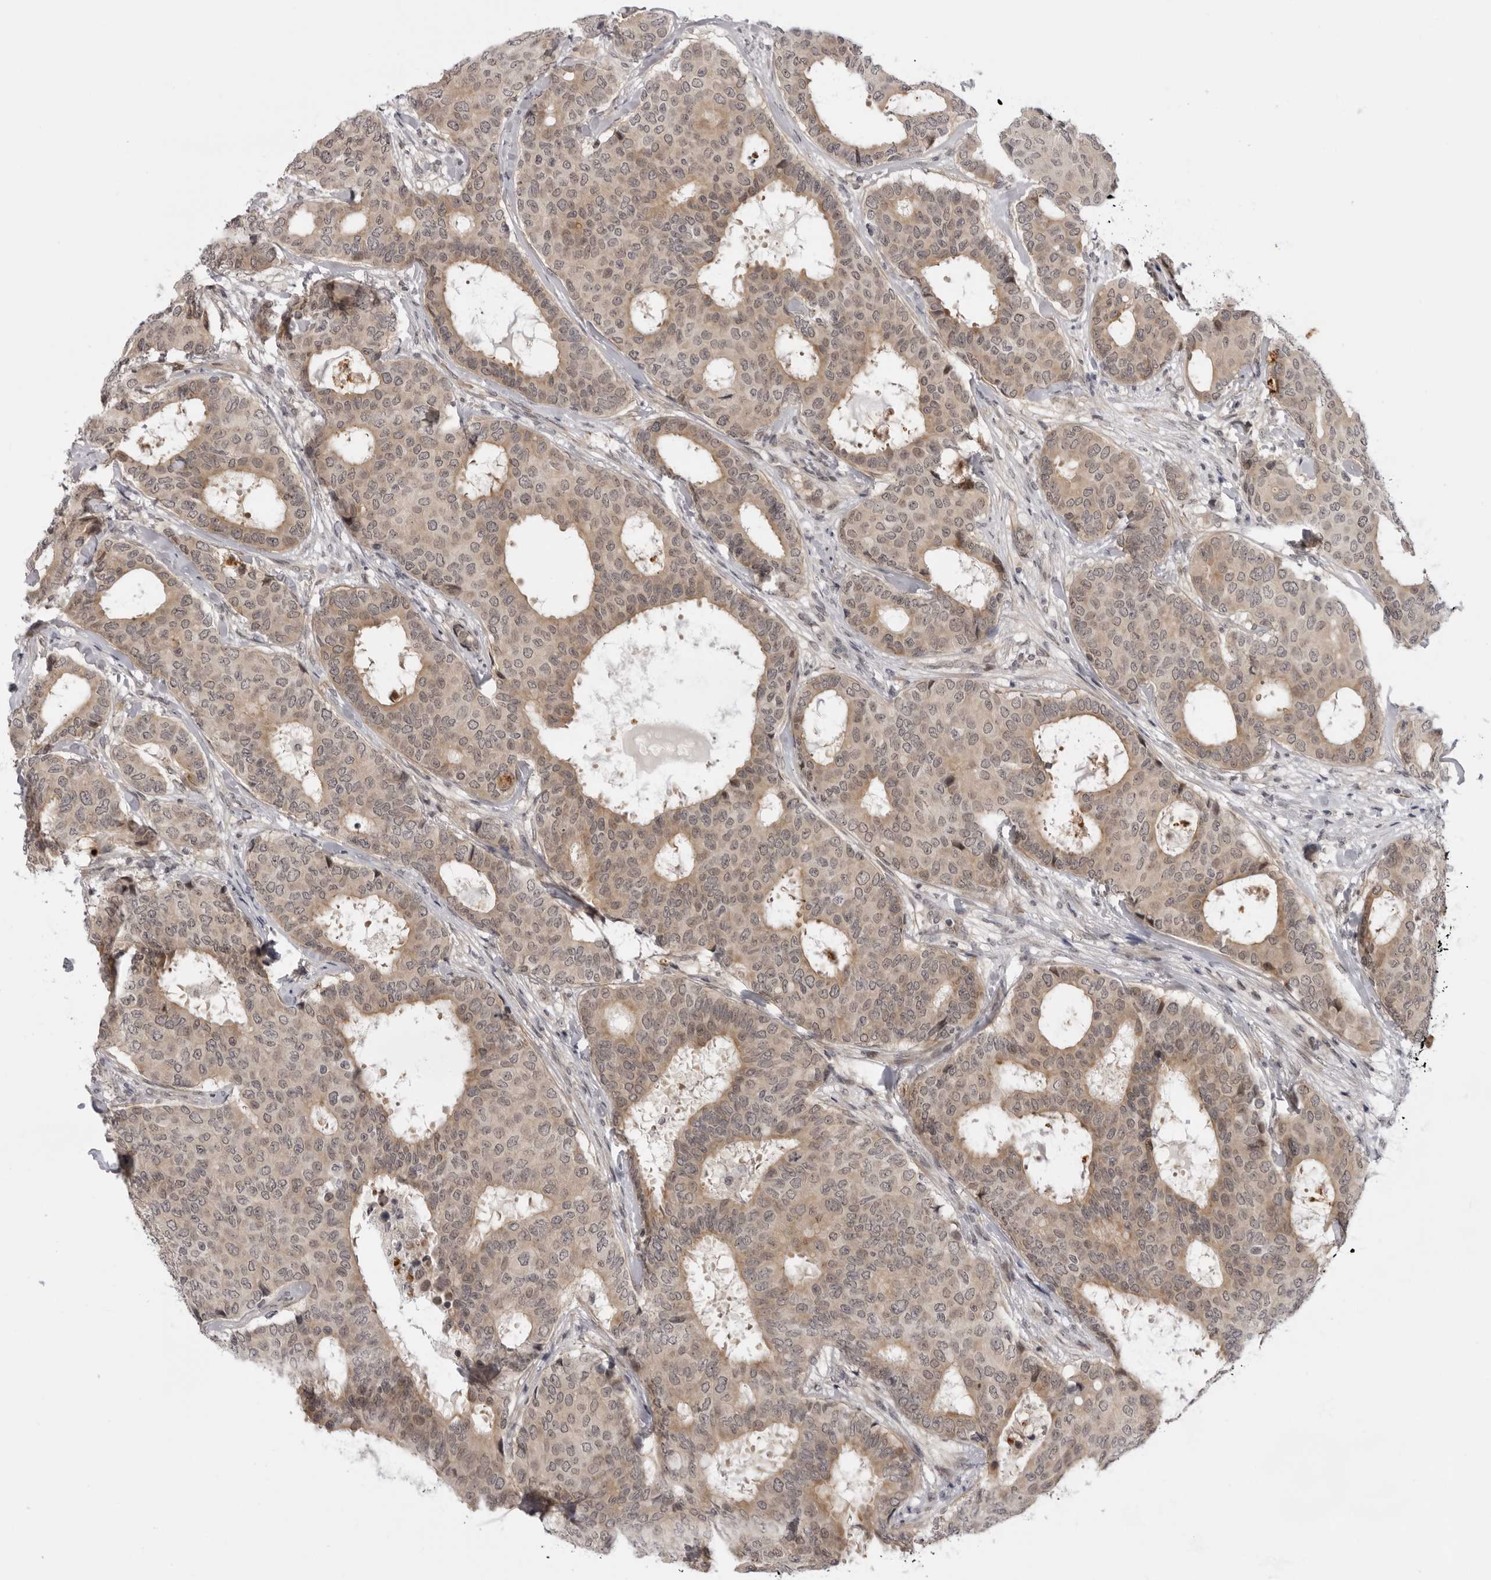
{"staining": {"intensity": "moderate", "quantity": ">75%", "location": "cytoplasmic/membranous"}, "tissue": "breast cancer", "cell_type": "Tumor cells", "image_type": "cancer", "snomed": [{"axis": "morphology", "description": "Duct carcinoma"}, {"axis": "topography", "description": "Breast"}], "caption": "IHC (DAB) staining of breast cancer (infiltrating ductal carcinoma) demonstrates moderate cytoplasmic/membranous protein staining in about >75% of tumor cells. The protein of interest is stained brown, and the nuclei are stained in blue (DAB (3,3'-diaminobenzidine) IHC with brightfield microscopy, high magnification).", "gene": "ALPK2", "patient": {"sex": "female", "age": 75}}